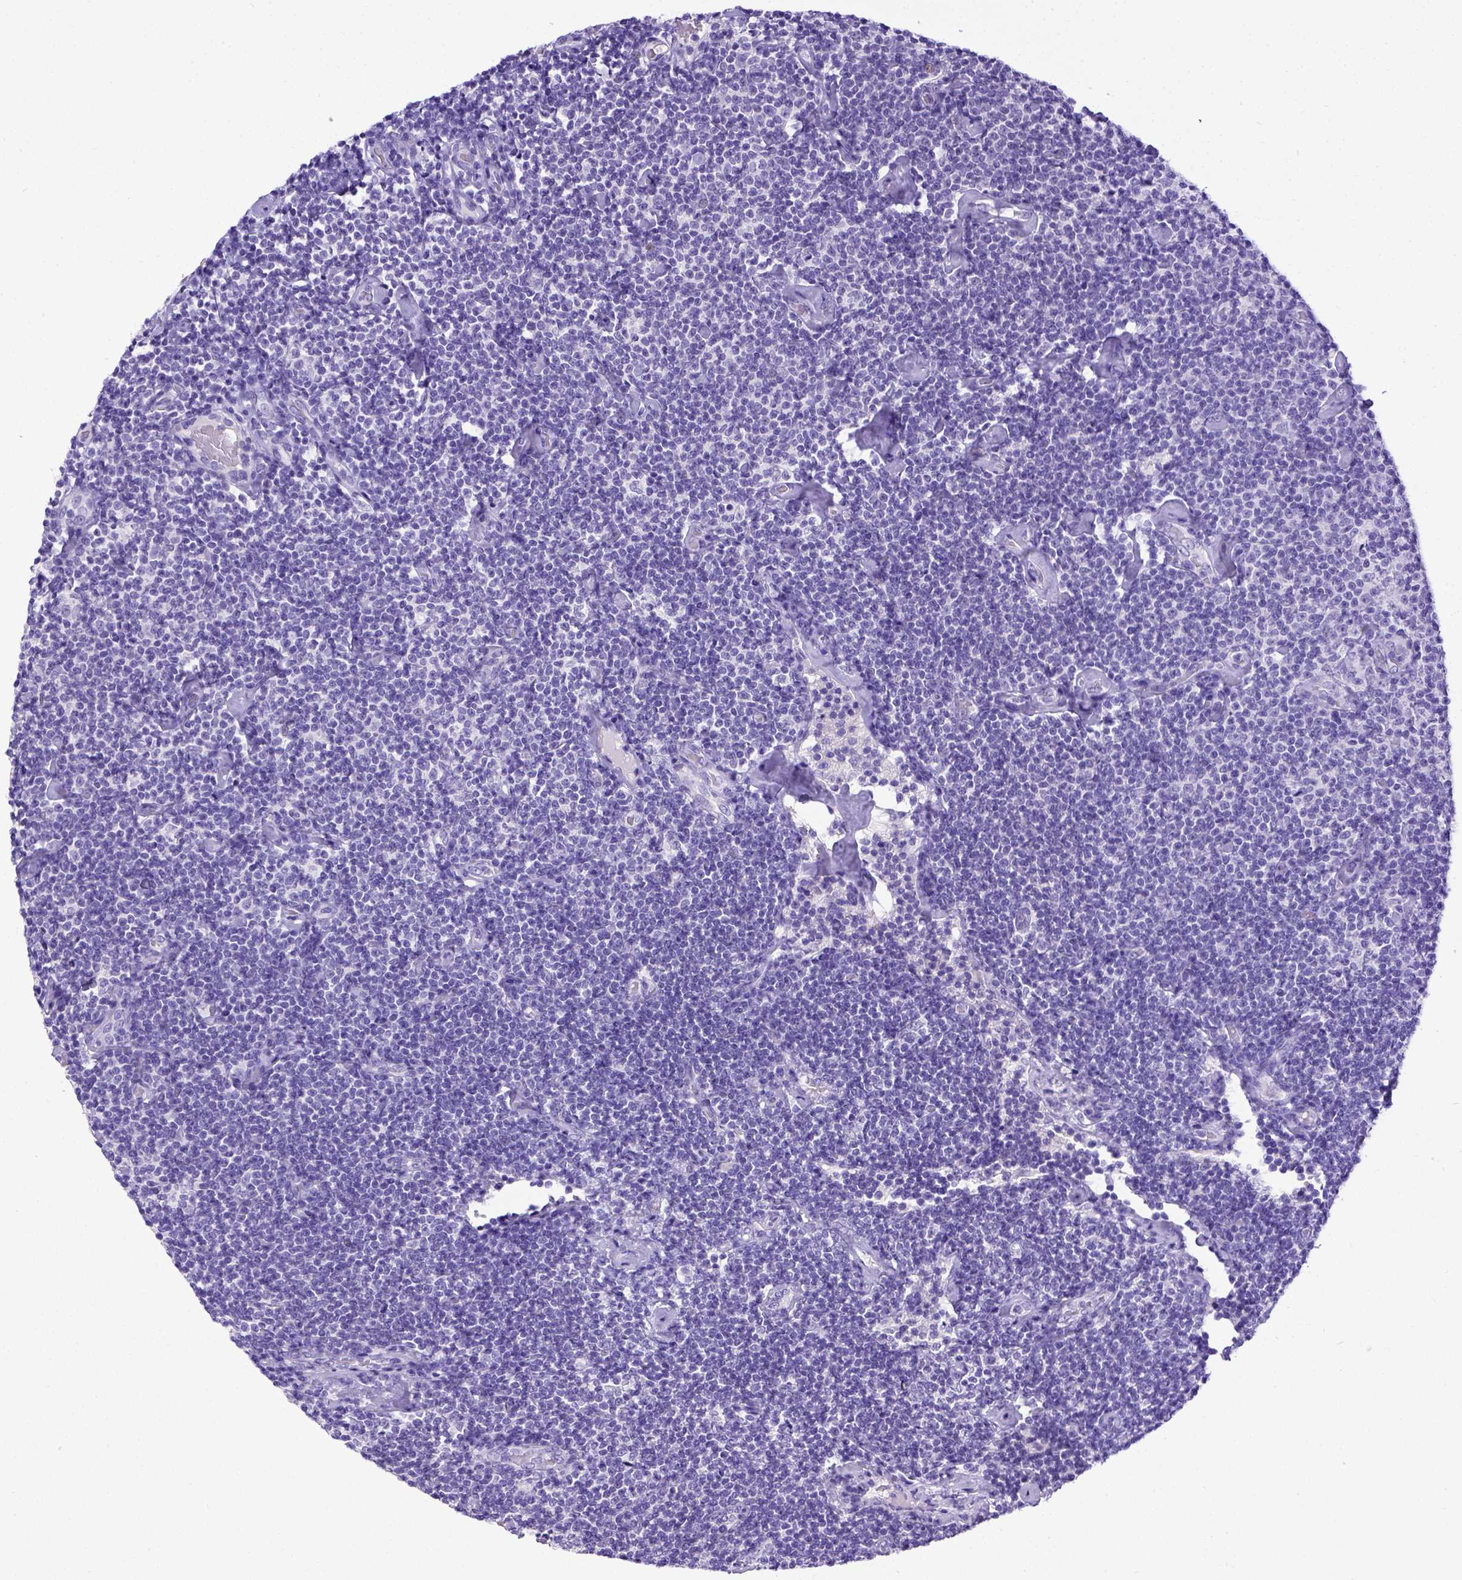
{"staining": {"intensity": "negative", "quantity": "none", "location": "none"}, "tissue": "lymphoma", "cell_type": "Tumor cells", "image_type": "cancer", "snomed": [{"axis": "morphology", "description": "Malignant lymphoma, non-Hodgkin's type, Low grade"}, {"axis": "topography", "description": "Lymph node"}], "caption": "A micrograph of human lymphoma is negative for staining in tumor cells.", "gene": "ESR1", "patient": {"sex": "male", "age": 81}}